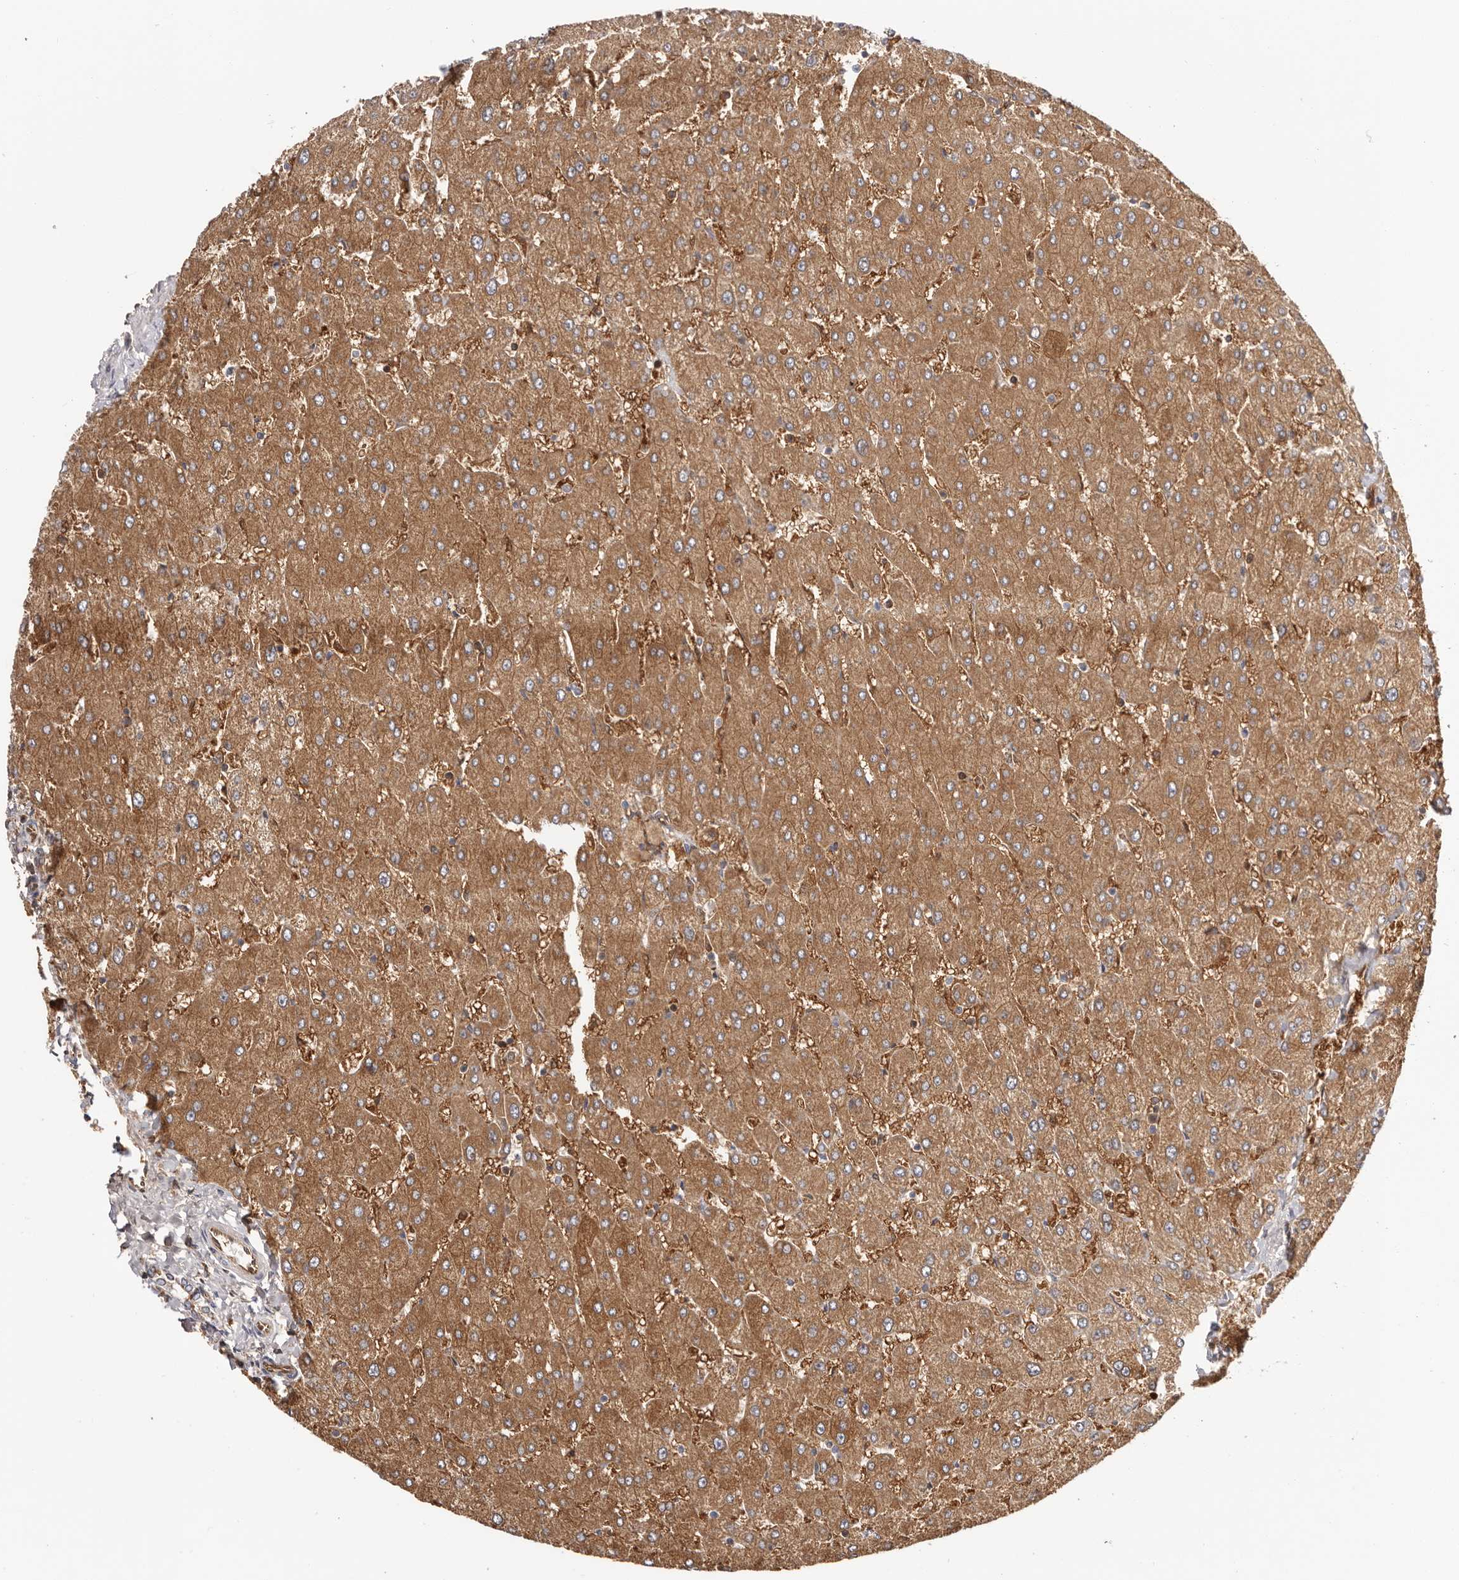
{"staining": {"intensity": "moderate", "quantity": ">75%", "location": "cytoplasmic/membranous"}, "tissue": "liver", "cell_type": "Cholangiocytes", "image_type": "normal", "snomed": [{"axis": "morphology", "description": "Normal tissue, NOS"}, {"axis": "topography", "description": "Liver"}], "caption": "The photomicrograph exhibits immunohistochemical staining of benign liver. There is moderate cytoplasmic/membranous expression is present in approximately >75% of cholangiocytes.", "gene": "LAP3", "patient": {"sex": "male", "age": 55}}